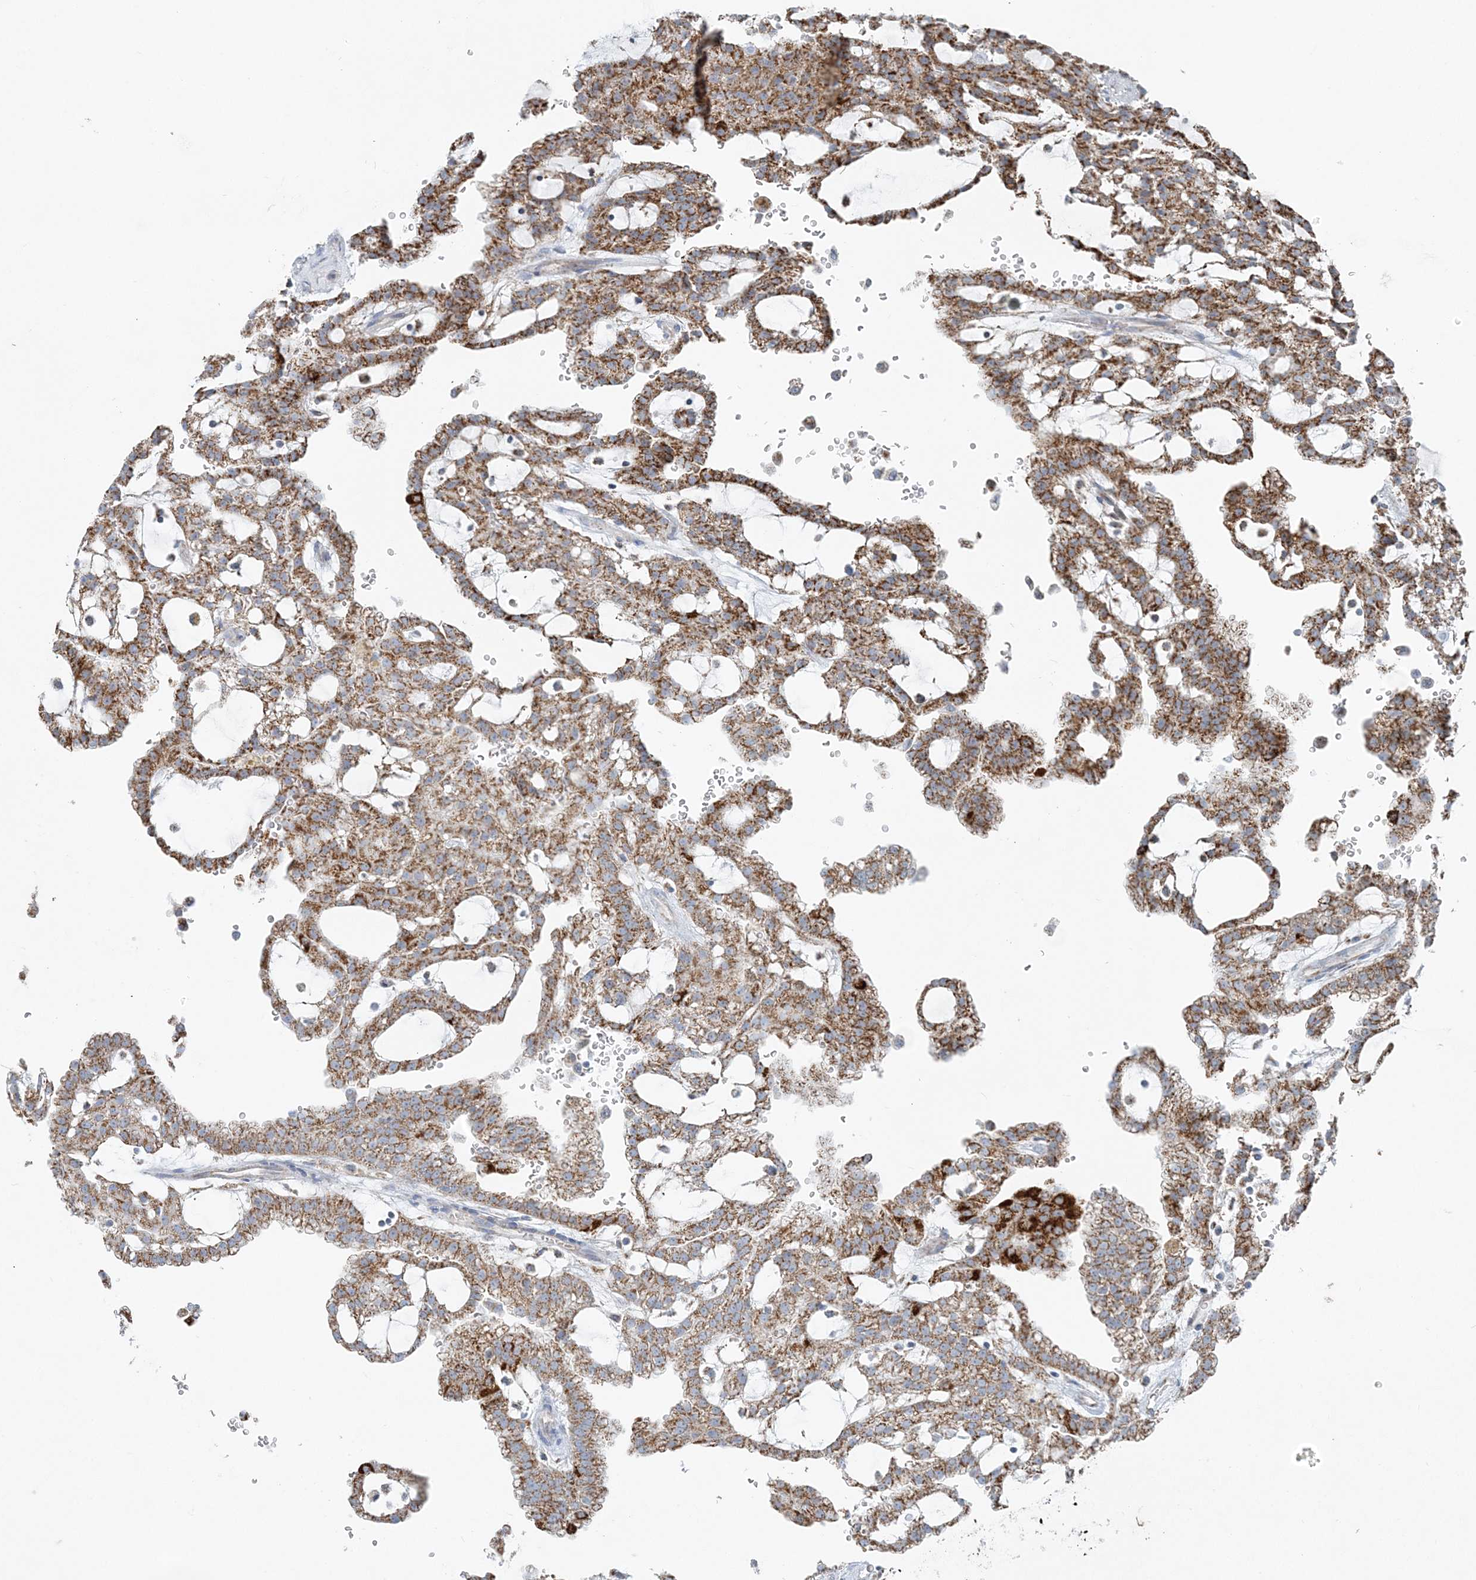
{"staining": {"intensity": "moderate", "quantity": ">75%", "location": "cytoplasmic/membranous"}, "tissue": "renal cancer", "cell_type": "Tumor cells", "image_type": "cancer", "snomed": [{"axis": "morphology", "description": "Adenocarcinoma, NOS"}, {"axis": "topography", "description": "Kidney"}], "caption": "A brown stain labels moderate cytoplasmic/membranous positivity of a protein in renal cancer tumor cells.", "gene": "PCCB", "patient": {"sex": "male", "age": 63}}